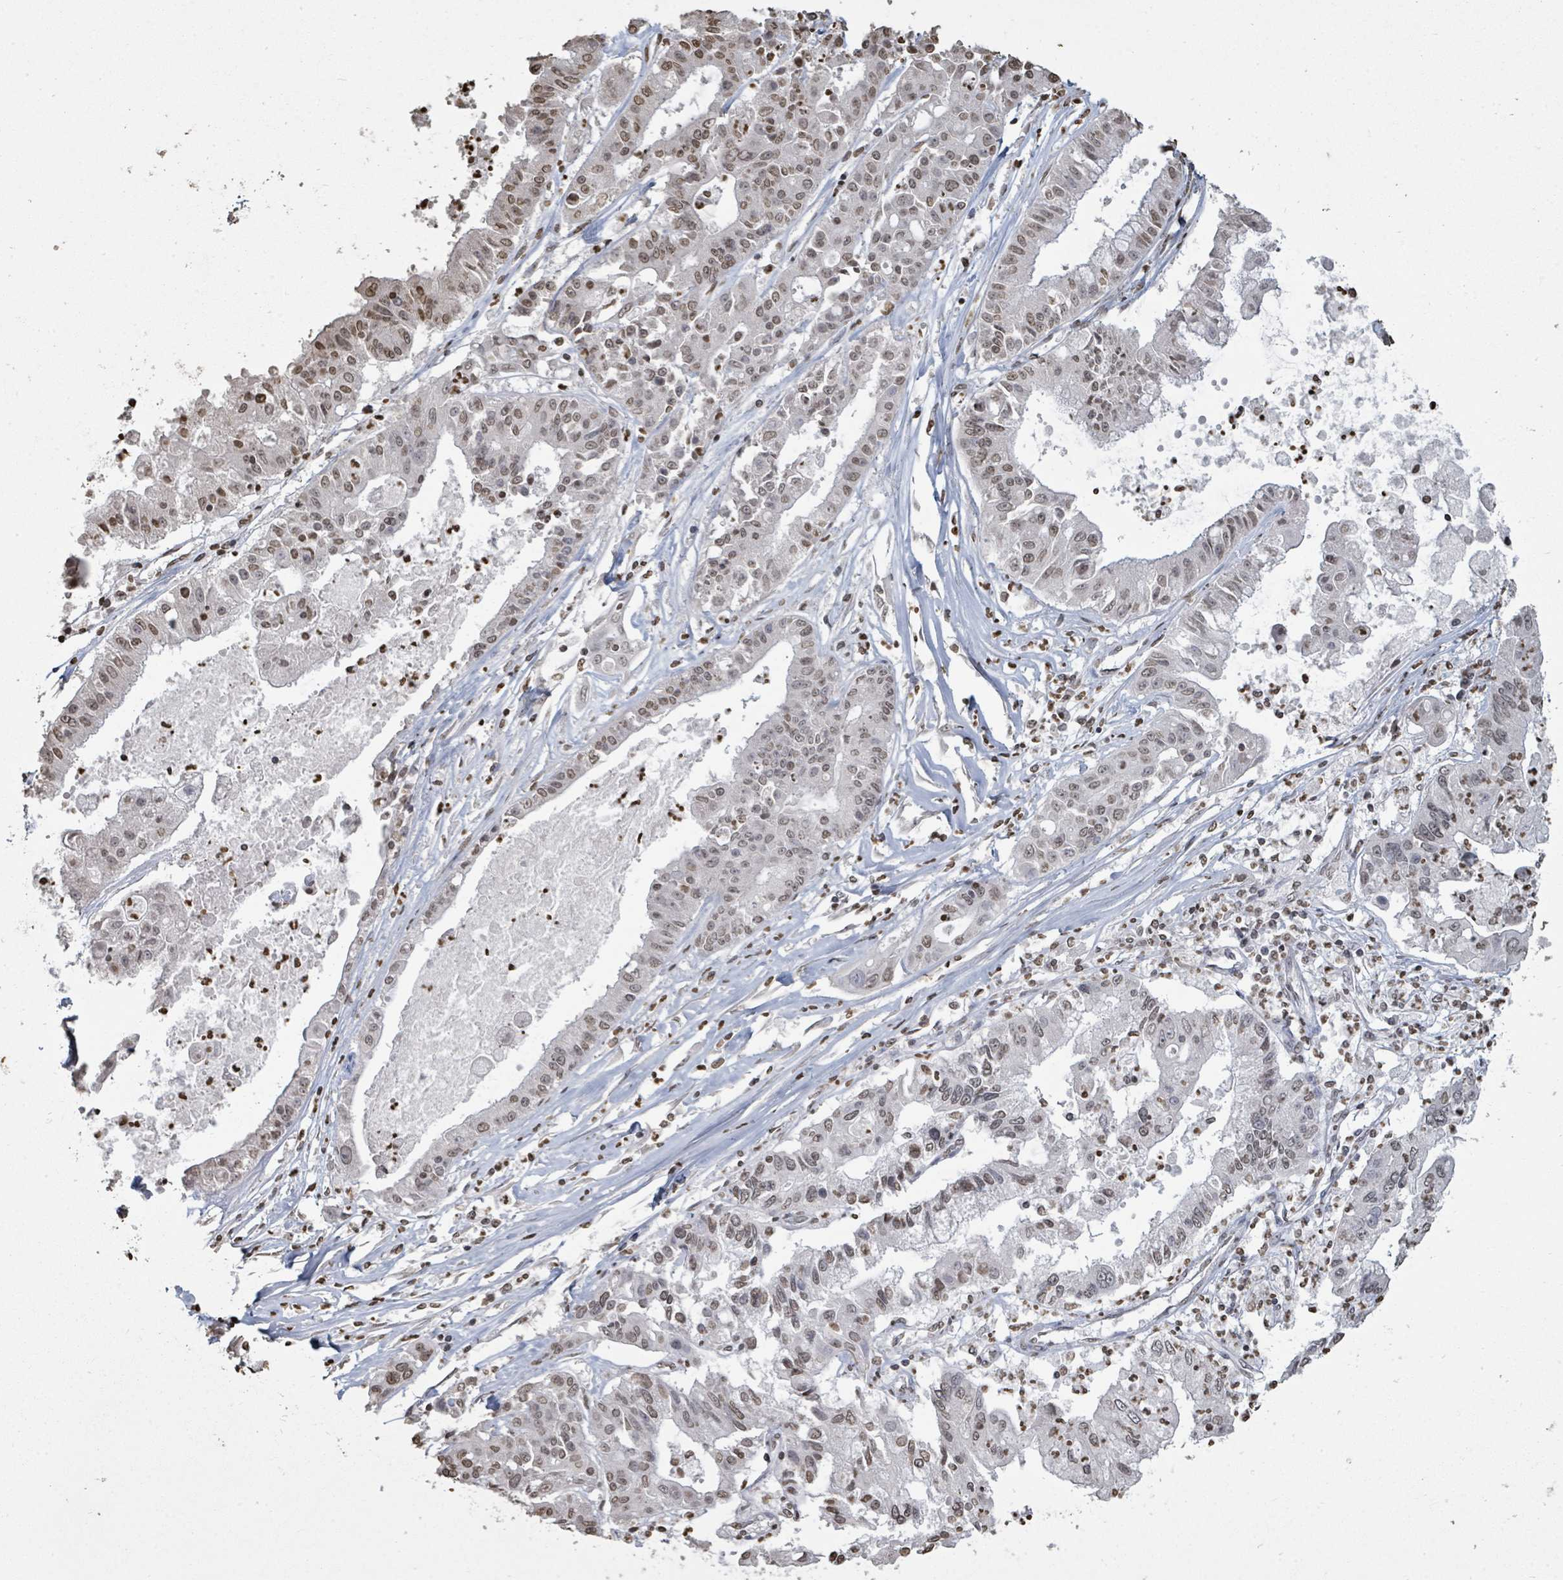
{"staining": {"intensity": "weak", "quantity": ">75%", "location": "nuclear"}, "tissue": "ovarian cancer", "cell_type": "Tumor cells", "image_type": "cancer", "snomed": [{"axis": "morphology", "description": "Cystadenocarcinoma, mucinous, NOS"}, {"axis": "topography", "description": "Ovary"}], "caption": "Ovarian cancer (mucinous cystadenocarcinoma) was stained to show a protein in brown. There is low levels of weak nuclear positivity in about >75% of tumor cells.", "gene": "MRPS12", "patient": {"sex": "female", "age": 70}}